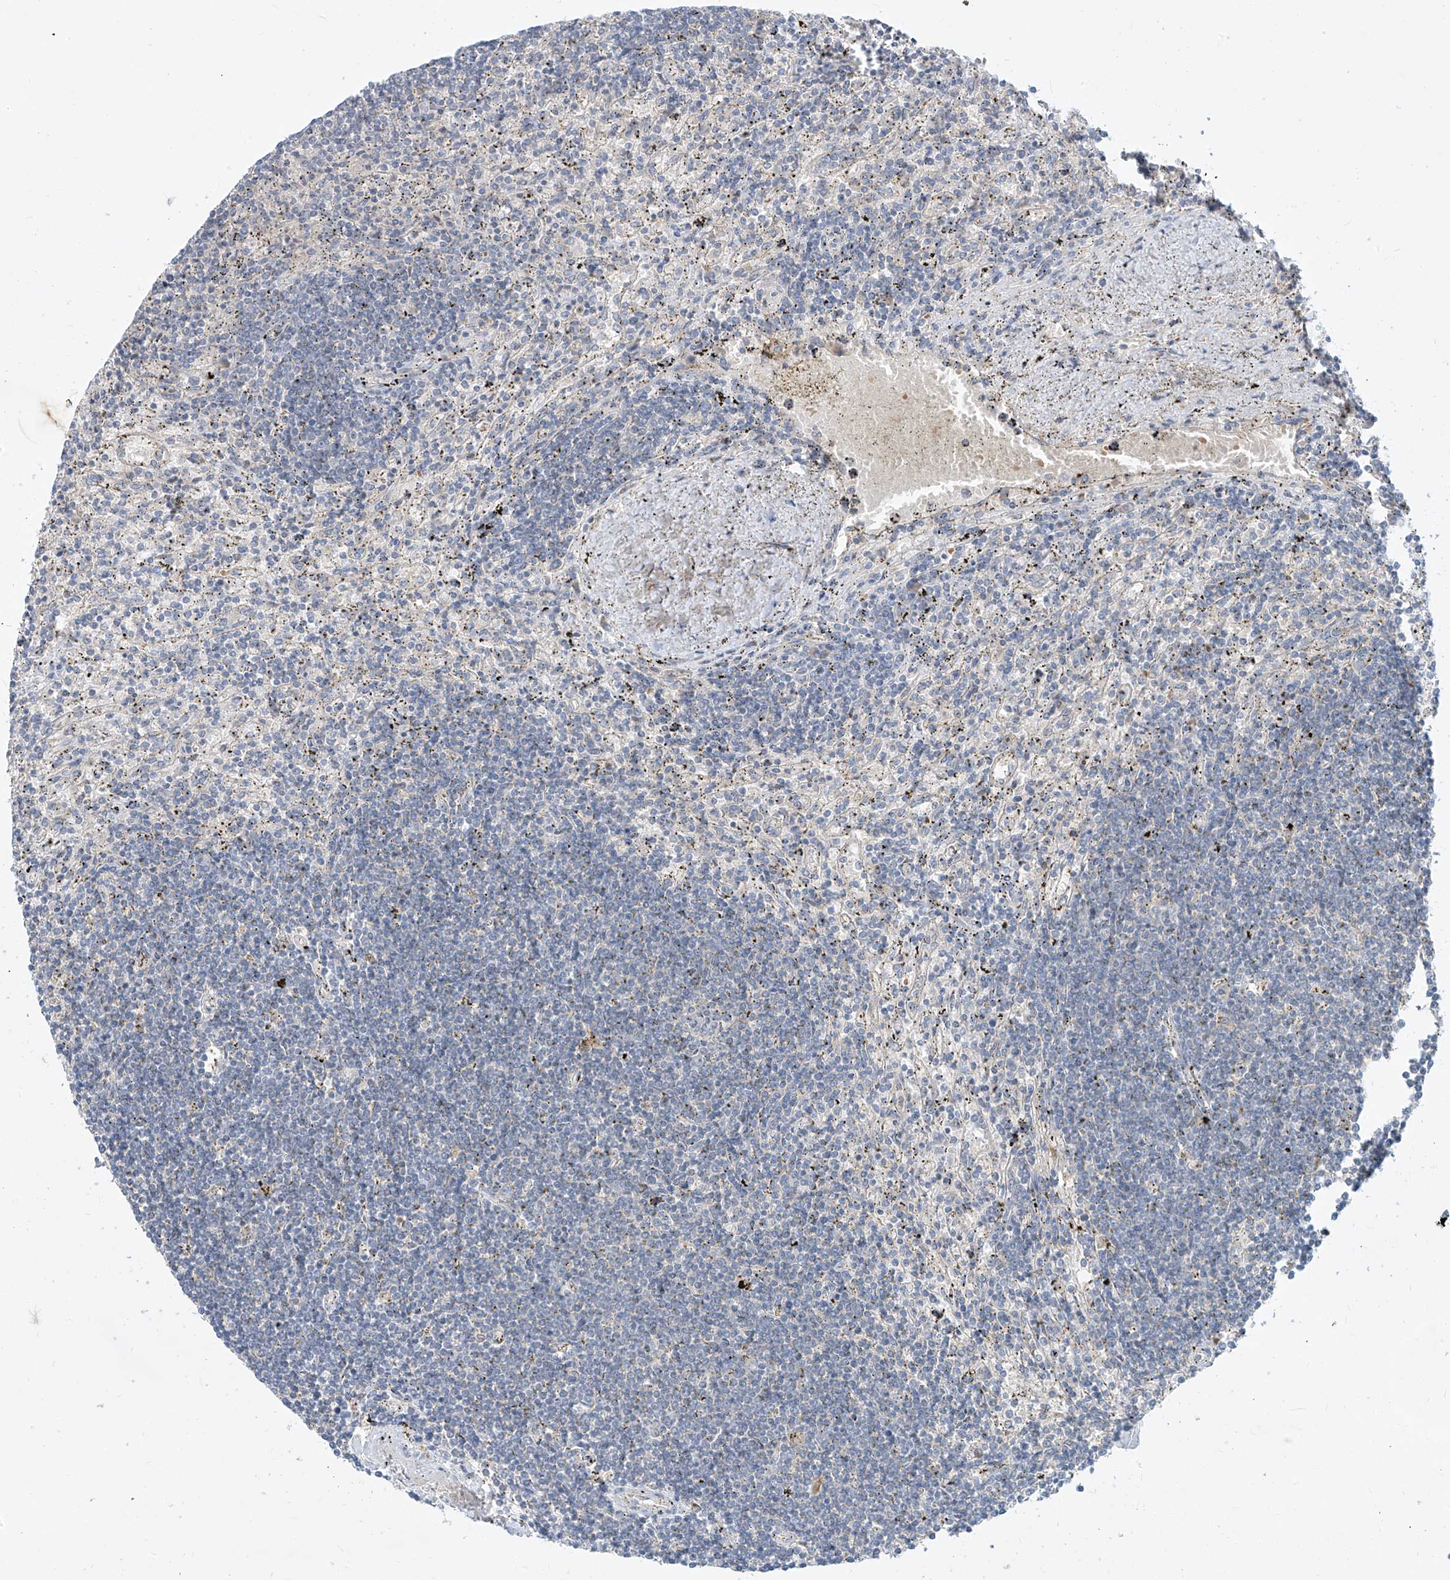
{"staining": {"intensity": "negative", "quantity": "none", "location": "none"}, "tissue": "lymphoma", "cell_type": "Tumor cells", "image_type": "cancer", "snomed": [{"axis": "morphology", "description": "Malignant lymphoma, non-Hodgkin's type, Low grade"}, {"axis": "topography", "description": "Spleen"}], "caption": "Lymphoma stained for a protein using IHC shows no staining tumor cells.", "gene": "DGKQ", "patient": {"sex": "male", "age": 76}}